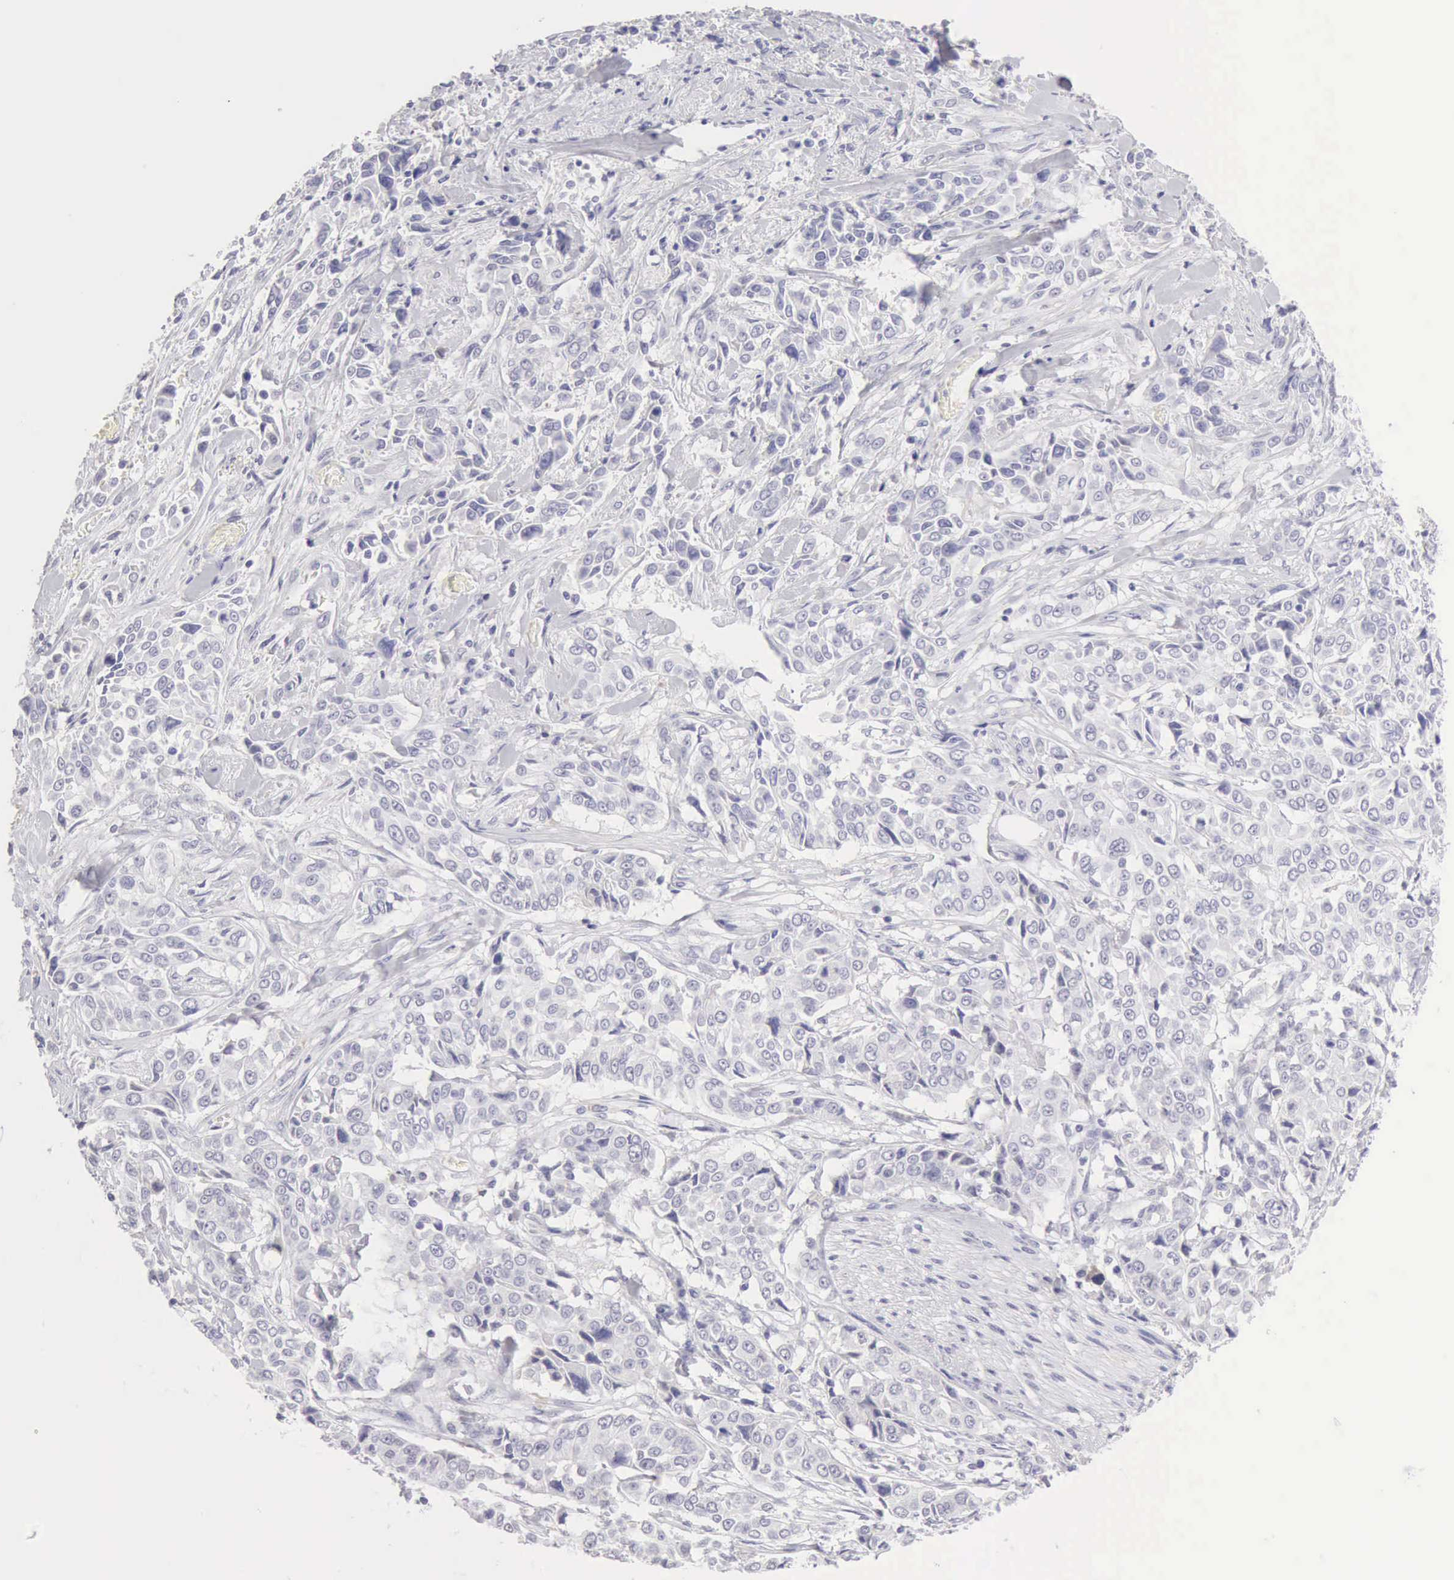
{"staining": {"intensity": "negative", "quantity": "none", "location": "none"}, "tissue": "pancreatic cancer", "cell_type": "Tumor cells", "image_type": "cancer", "snomed": [{"axis": "morphology", "description": "Adenocarcinoma, NOS"}, {"axis": "topography", "description": "Pancreas"}], "caption": "The image reveals no significant staining in tumor cells of pancreatic adenocarcinoma.", "gene": "RNASE1", "patient": {"sex": "female", "age": 52}}